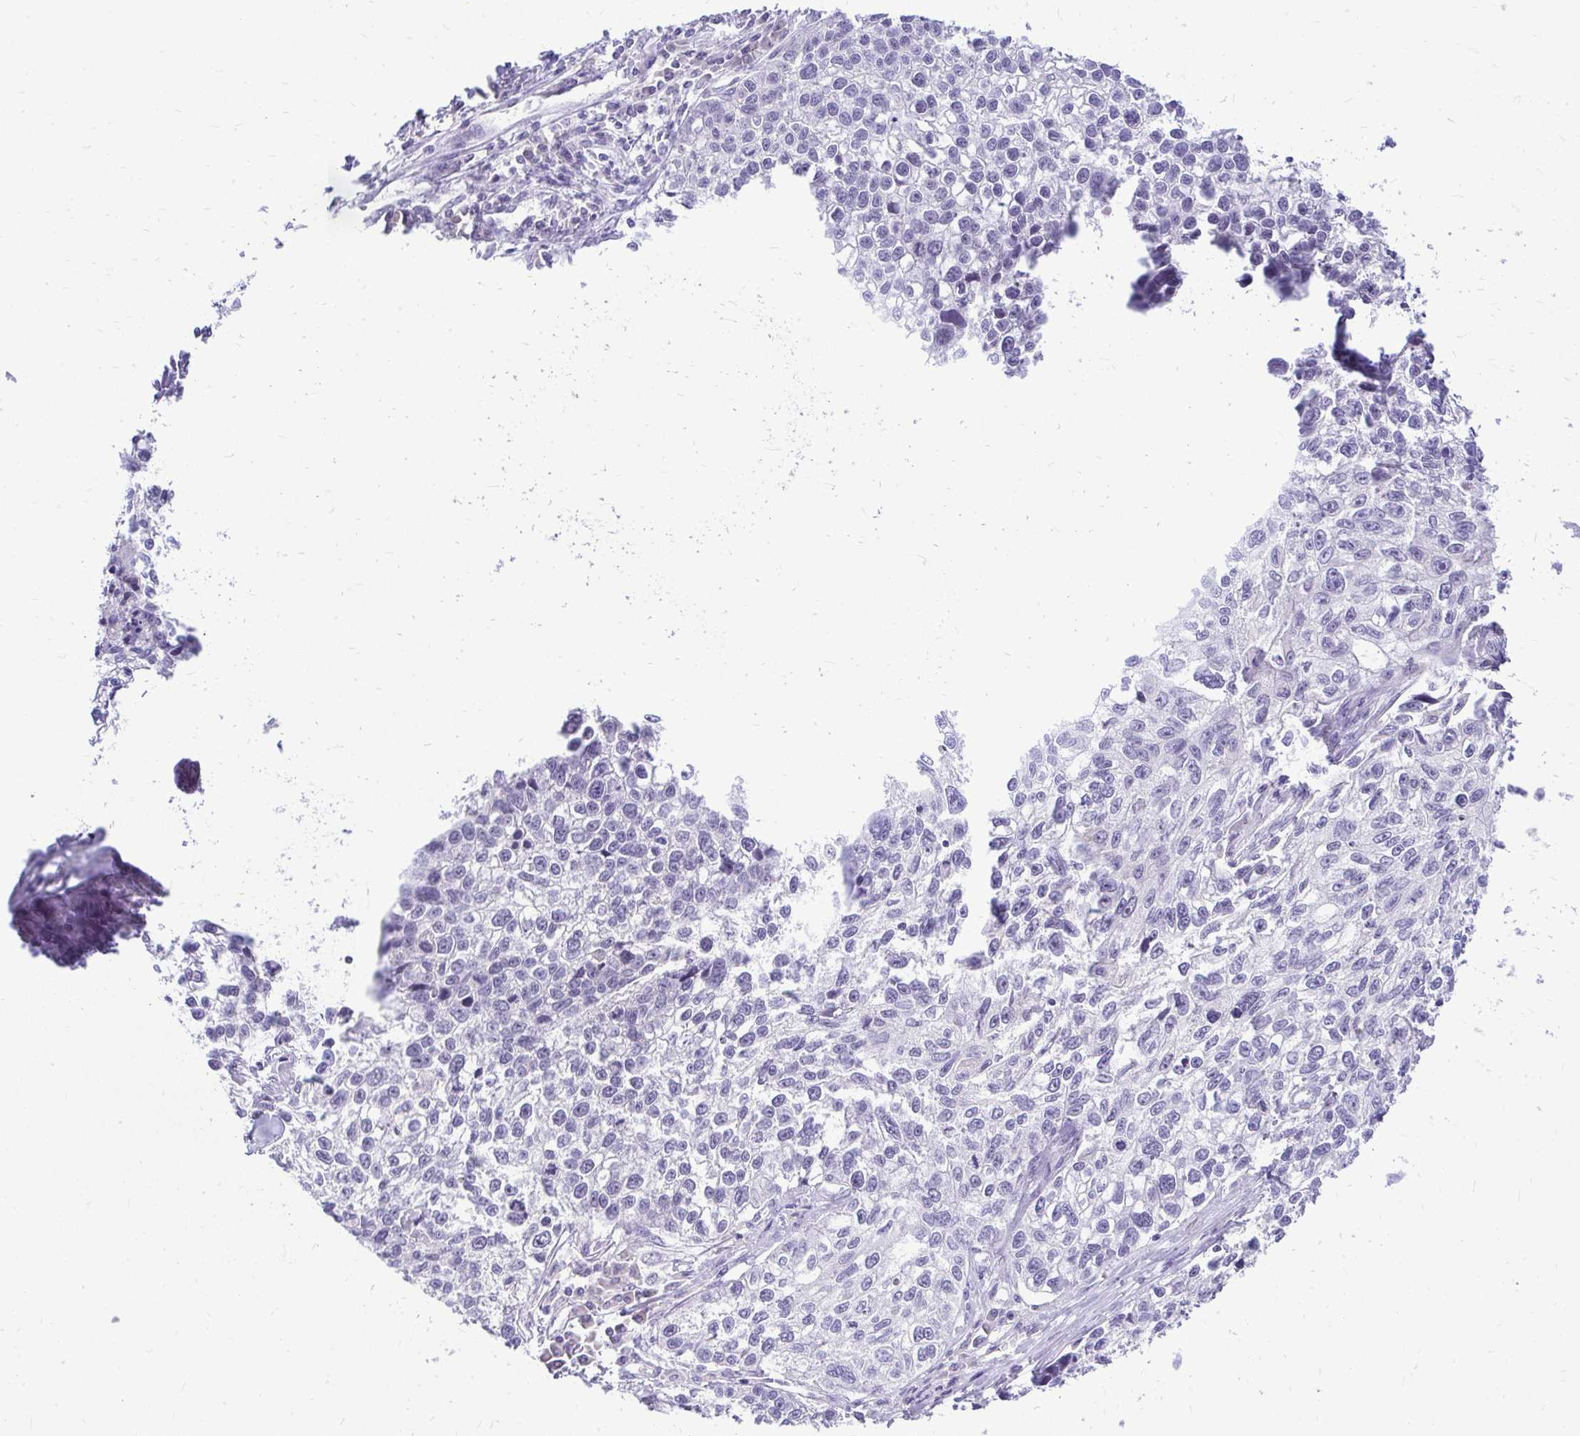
{"staining": {"intensity": "negative", "quantity": "none", "location": "none"}, "tissue": "lung cancer", "cell_type": "Tumor cells", "image_type": "cancer", "snomed": [{"axis": "morphology", "description": "Squamous cell carcinoma, NOS"}, {"axis": "topography", "description": "Lung"}], "caption": "Lung squamous cell carcinoma was stained to show a protein in brown. There is no significant positivity in tumor cells. Brightfield microscopy of immunohistochemistry stained with DAB (brown) and hematoxylin (blue), captured at high magnification.", "gene": "NIFK", "patient": {"sex": "male", "age": 74}}